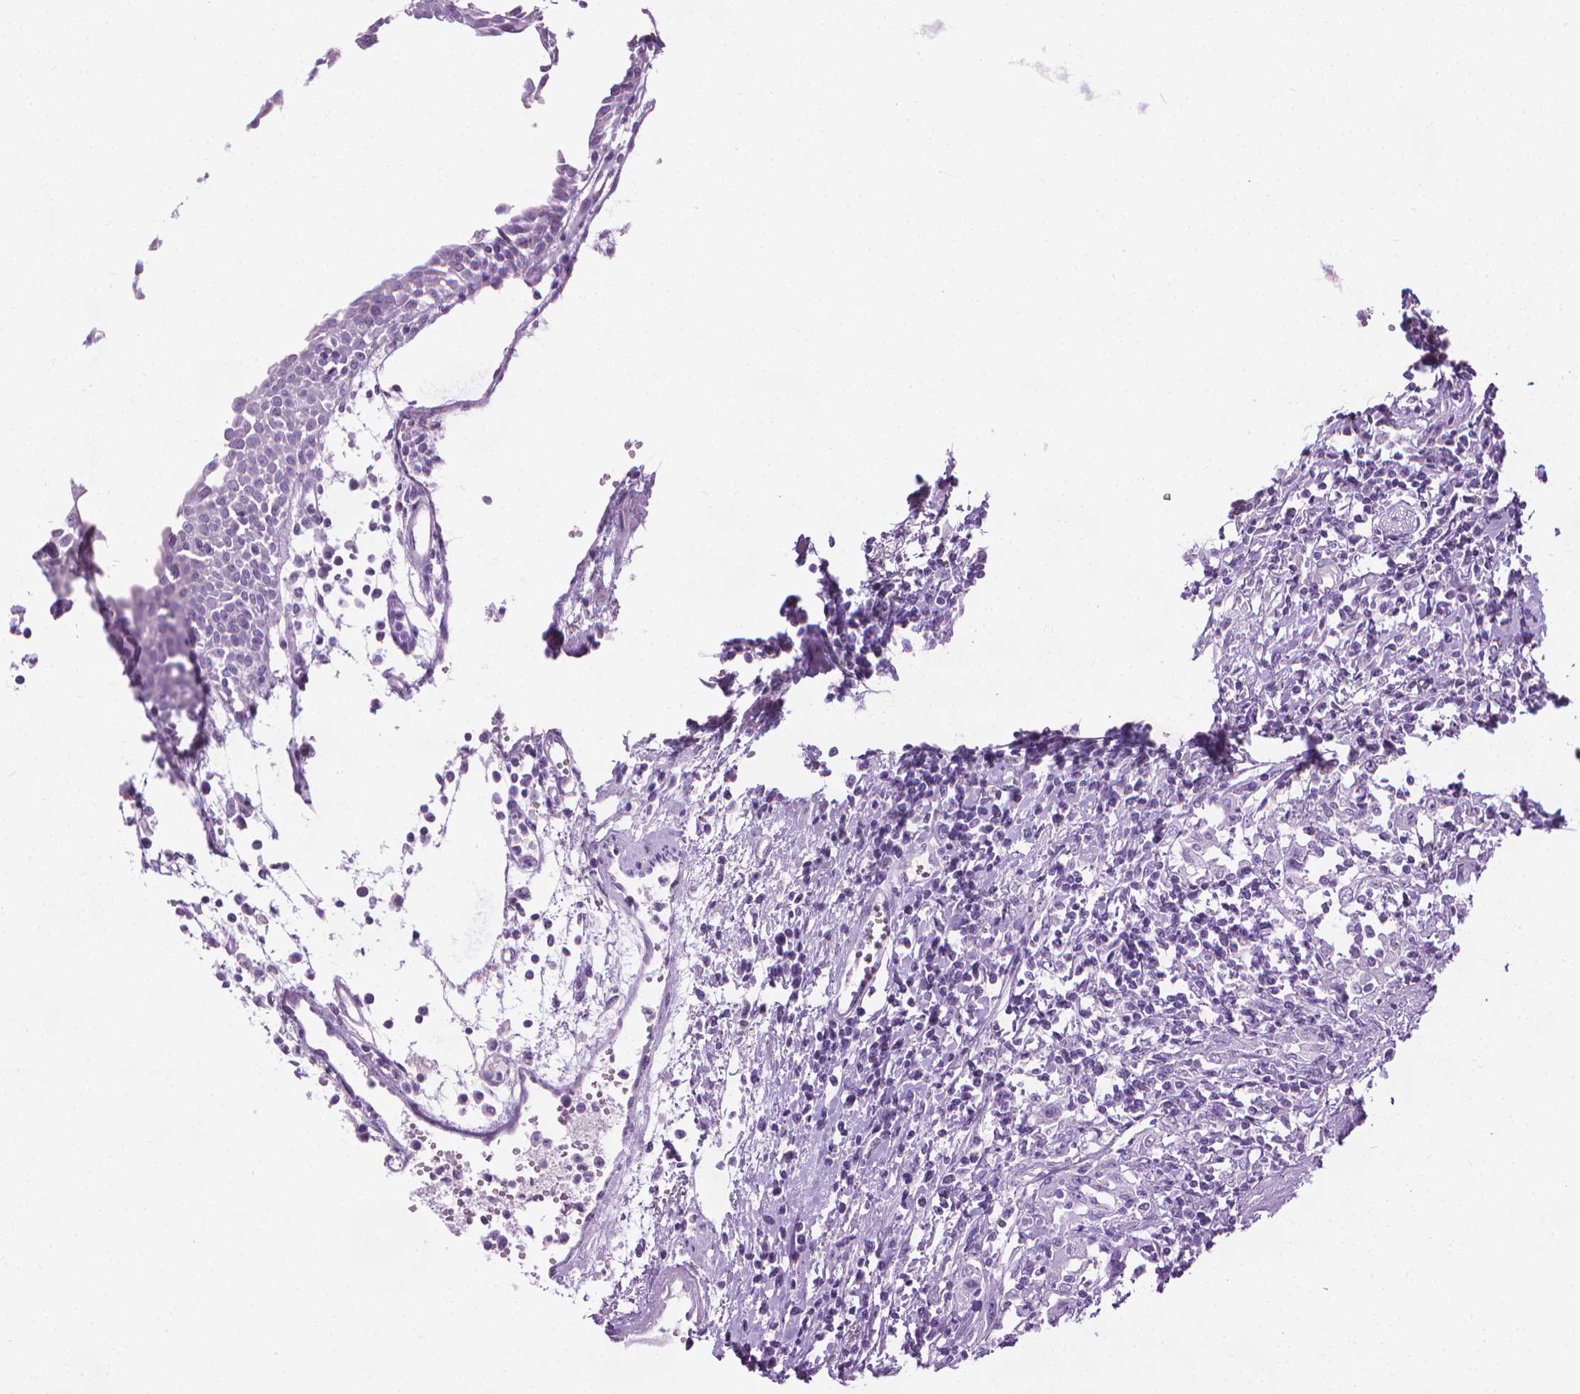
{"staining": {"intensity": "negative", "quantity": "none", "location": "none"}, "tissue": "urothelial cancer", "cell_type": "Tumor cells", "image_type": "cancer", "snomed": [{"axis": "morphology", "description": "Urothelial carcinoma, High grade"}, {"axis": "topography", "description": "Urinary bladder"}], "caption": "An image of high-grade urothelial carcinoma stained for a protein demonstrates no brown staining in tumor cells.", "gene": "DNAI7", "patient": {"sex": "female", "age": 85}}